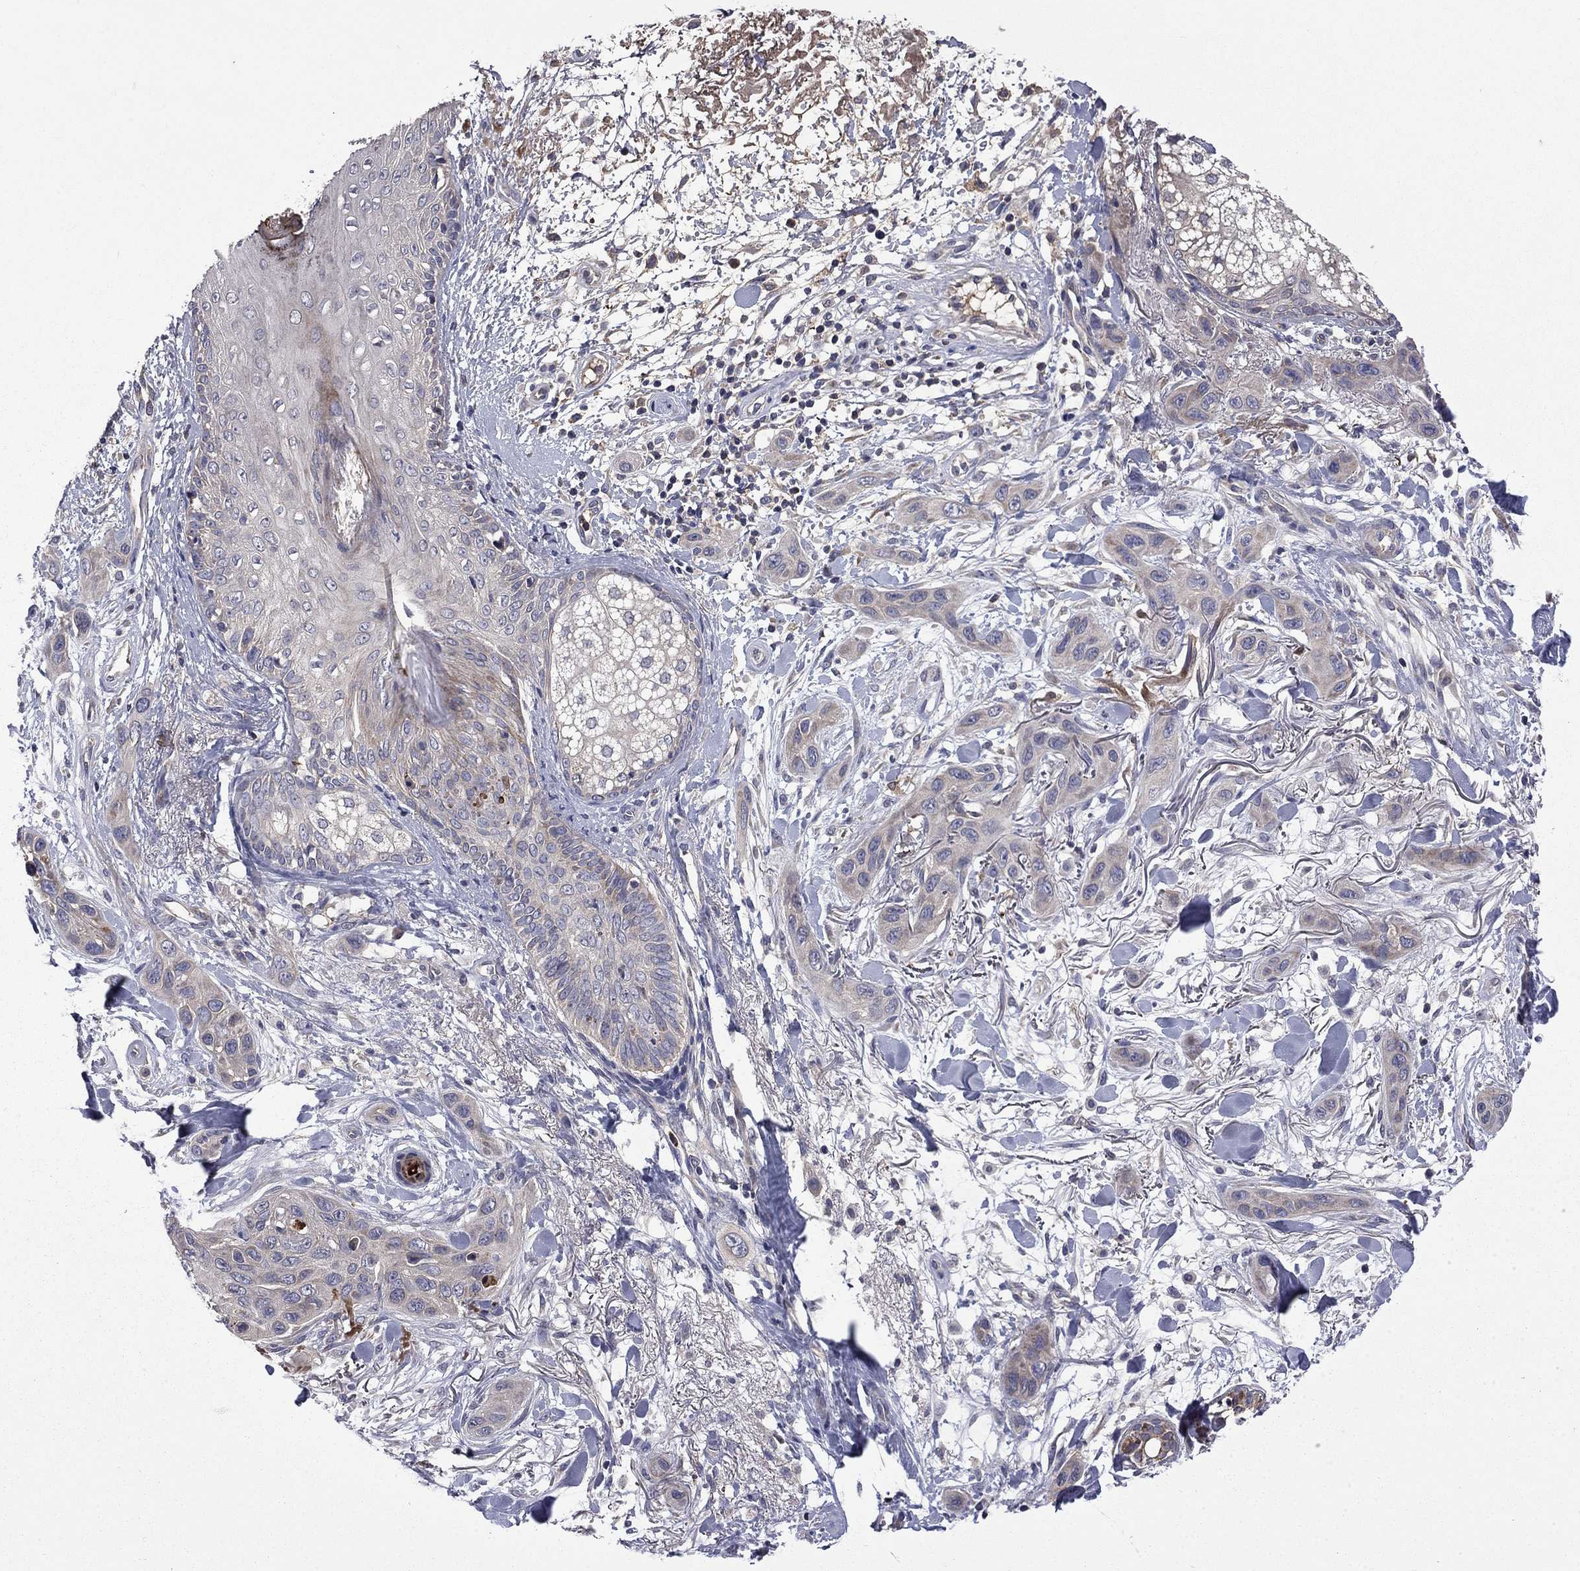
{"staining": {"intensity": "weak", "quantity": "<25%", "location": "cytoplasmic/membranous"}, "tissue": "skin cancer", "cell_type": "Tumor cells", "image_type": "cancer", "snomed": [{"axis": "morphology", "description": "Squamous cell carcinoma, NOS"}, {"axis": "topography", "description": "Skin"}], "caption": "Squamous cell carcinoma (skin) was stained to show a protein in brown. There is no significant expression in tumor cells. (DAB (3,3'-diaminobenzidine) IHC, high magnification).", "gene": "CEACAM7", "patient": {"sex": "male", "age": 78}}